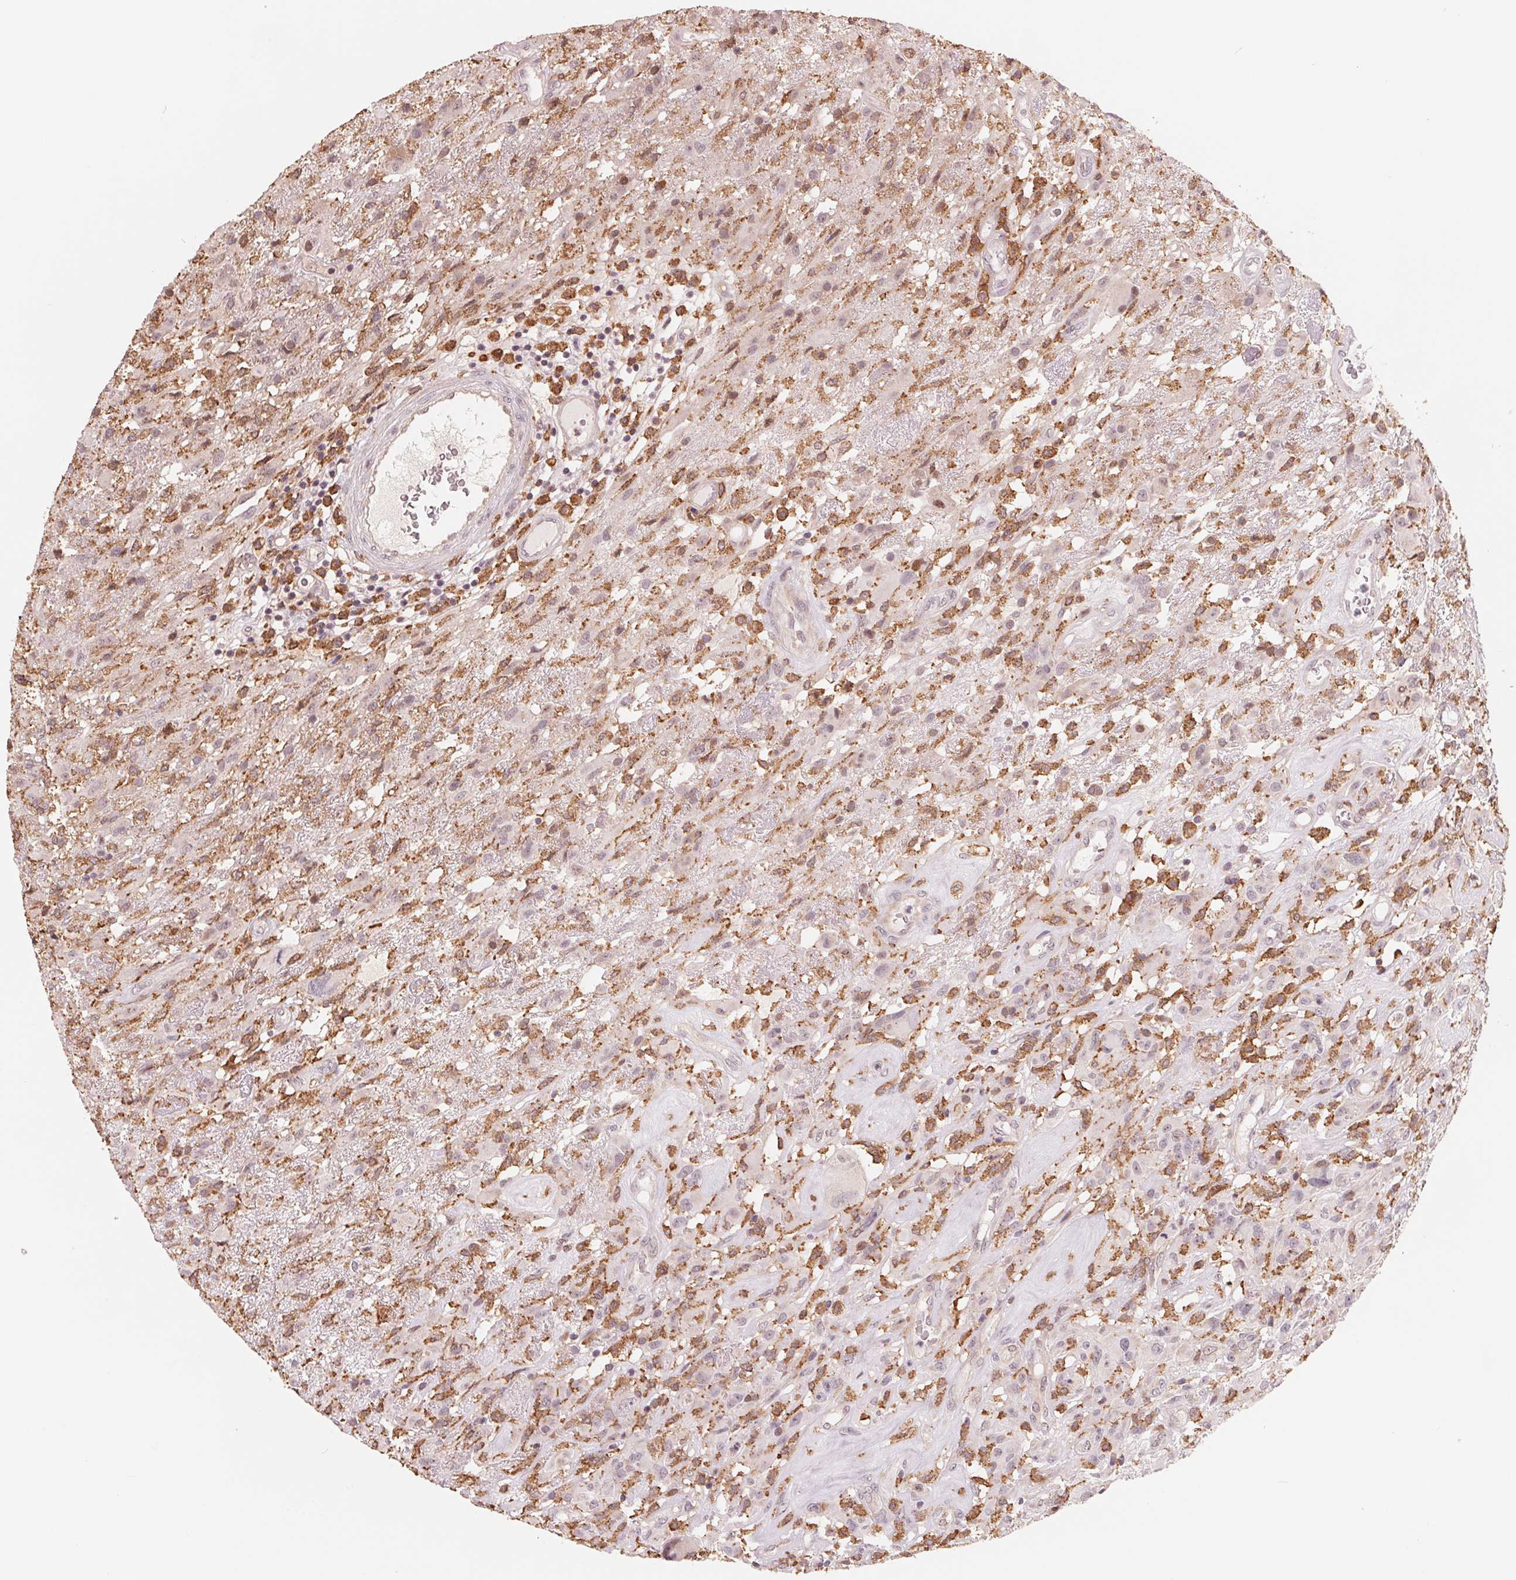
{"staining": {"intensity": "moderate", "quantity": ">75%", "location": "cytoplasmic/membranous"}, "tissue": "glioma", "cell_type": "Tumor cells", "image_type": "cancer", "snomed": [{"axis": "morphology", "description": "Glioma, malignant, High grade"}, {"axis": "topography", "description": "Brain"}], "caption": "There is medium levels of moderate cytoplasmic/membranous expression in tumor cells of malignant high-grade glioma, as demonstrated by immunohistochemical staining (brown color).", "gene": "IL9R", "patient": {"sex": "male", "age": 46}}